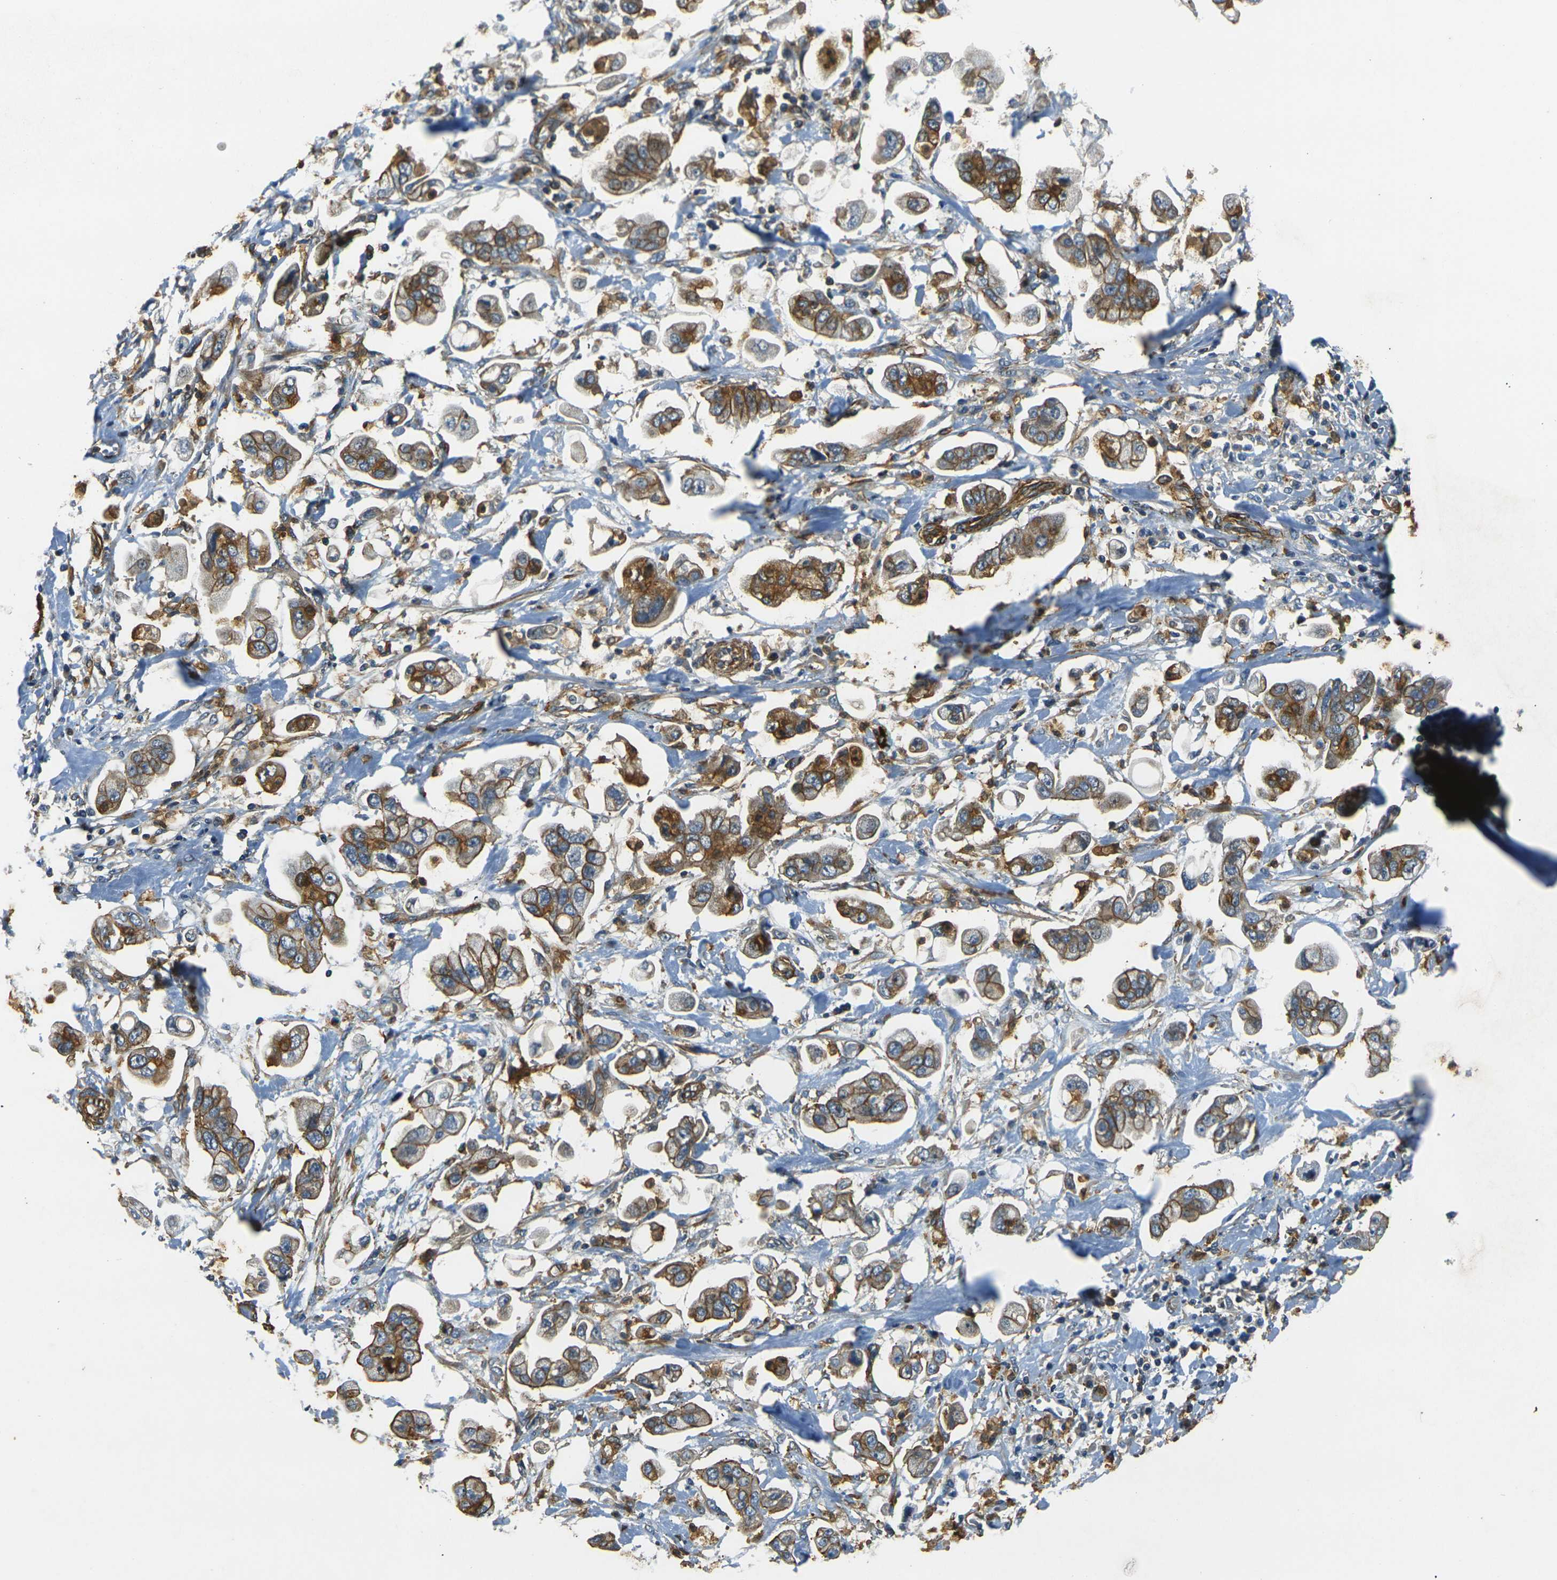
{"staining": {"intensity": "moderate", "quantity": ">75%", "location": "cytoplasmic/membranous"}, "tissue": "stomach cancer", "cell_type": "Tumor cells", "image_type": "cancer", "snomed": [{"axis": "morphology", "description": "Adenocarcinoma, NOS"}, {"axis": "topography", "description": "Stomach"}], "caption": "Protein analysis of stomach adenocarcinoma tissue displays moderate cytoplasmic/membranous expression in about >75% of tumor cells.", "gene": "EPHA7", "patient": {"sex": "male", "age": 62}}